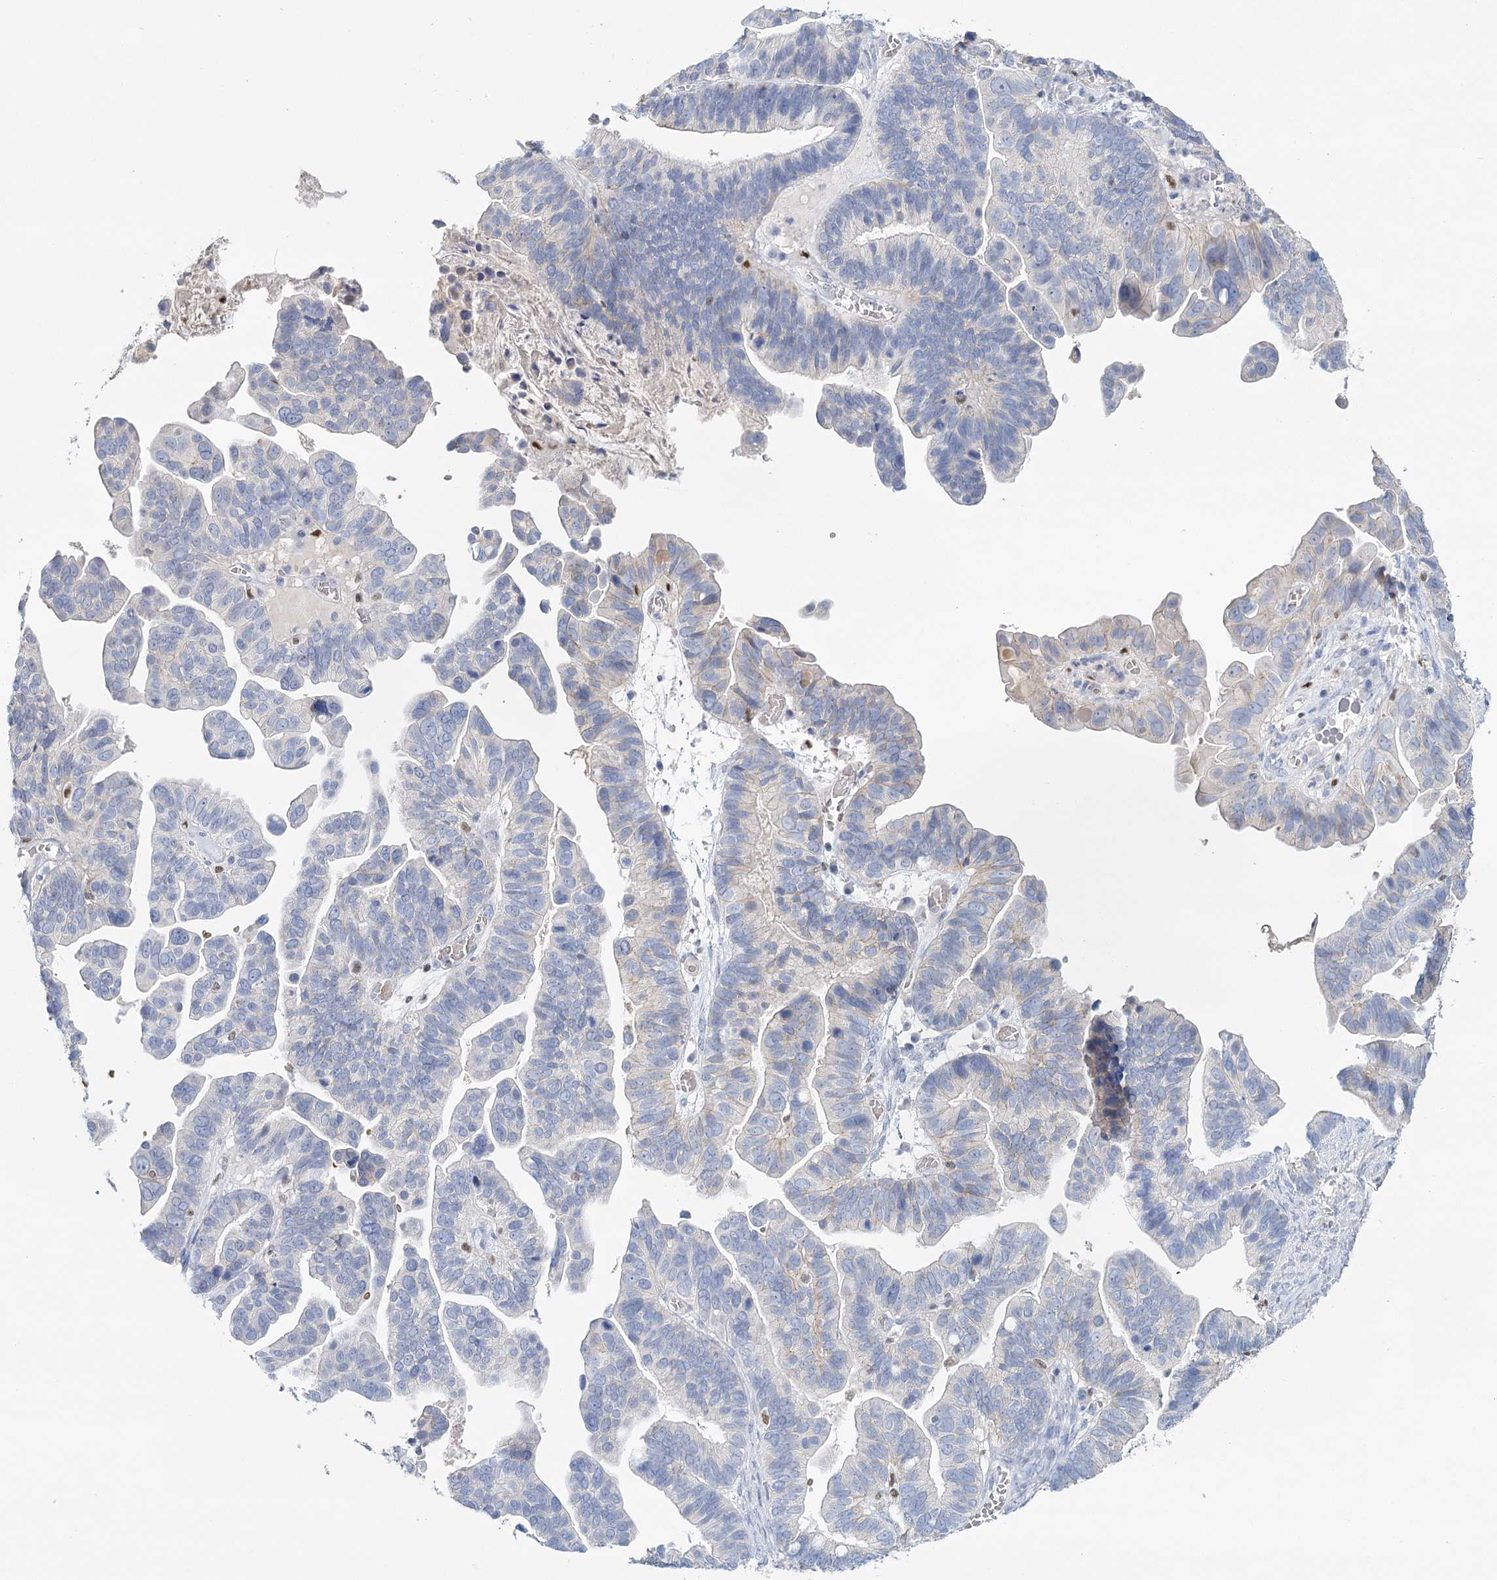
{"staining": {"intensity": "negative", "quantity": "none", "location": "none"}, "tissue": "ovarian cancer", "cell_type": "Tumor cells", "image_type": "cancer", "snomed": [{"axis": "morphology", "description": "Cystadenocarcinoma, serous, NOS"}, {"axis": "topography", "description": "Ovary"}], "caption": "Tumor cells show no significant positivity in ovarian serous cystadenocarcinoma.", "gene": "IGSF3", "patient": {"sex": "female", "age": 56}}